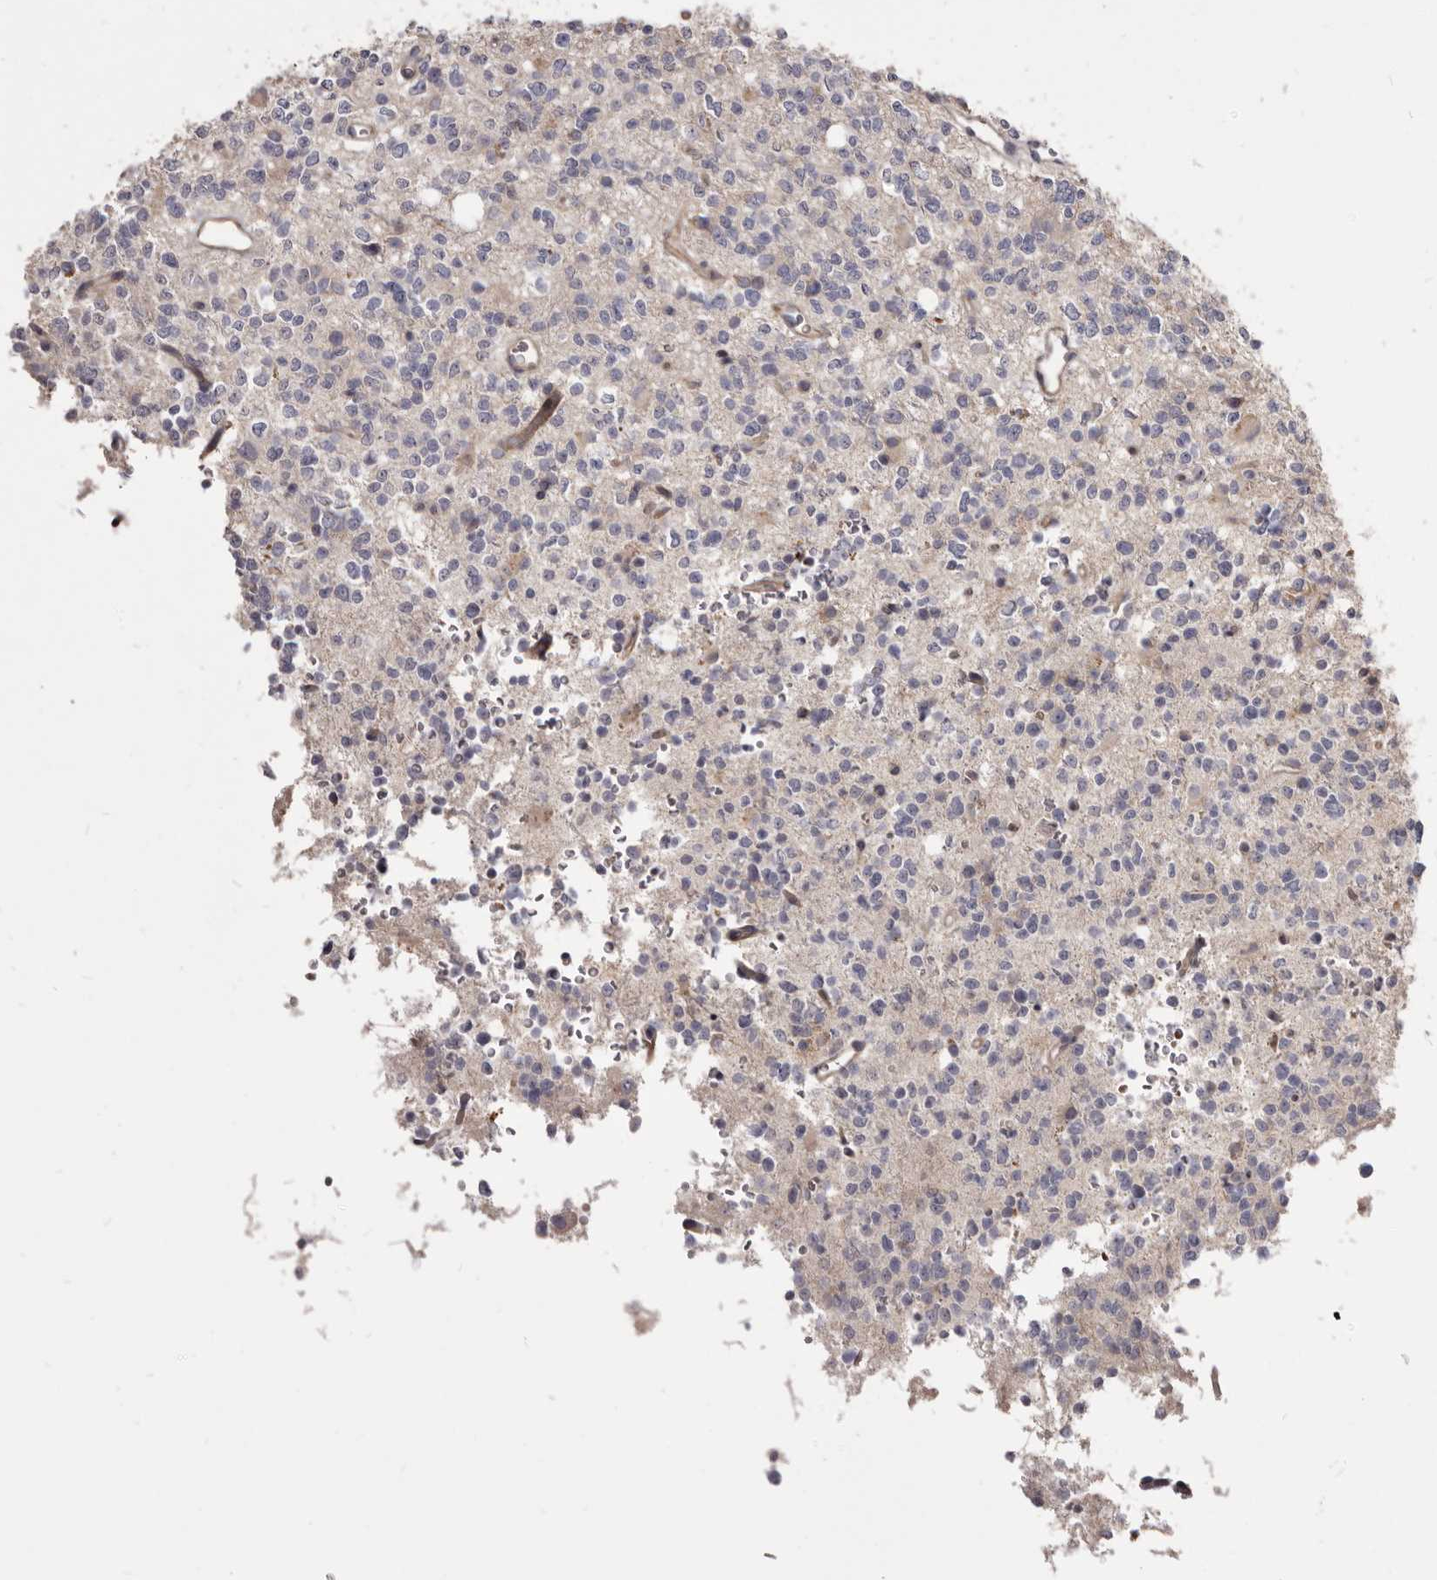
{"staining": {"intensity": "negative", "quantity": "none", "location": "none"}, "tissue": "glioma", "cell_type": "Tumor cells", "image_type": "cancer", "snomed": [{"axis": "morphology", "description": "Glioma, malignant, High grade"}, {"axis": "topography", "description": "Brain"}], "caption": "The immunohistochemistry micrograph has no significant expression in tumor cells of malignant glioma (high-grade) tissue.", "gene": "FAS", "patient": {"sex": "female", "age": 62}}